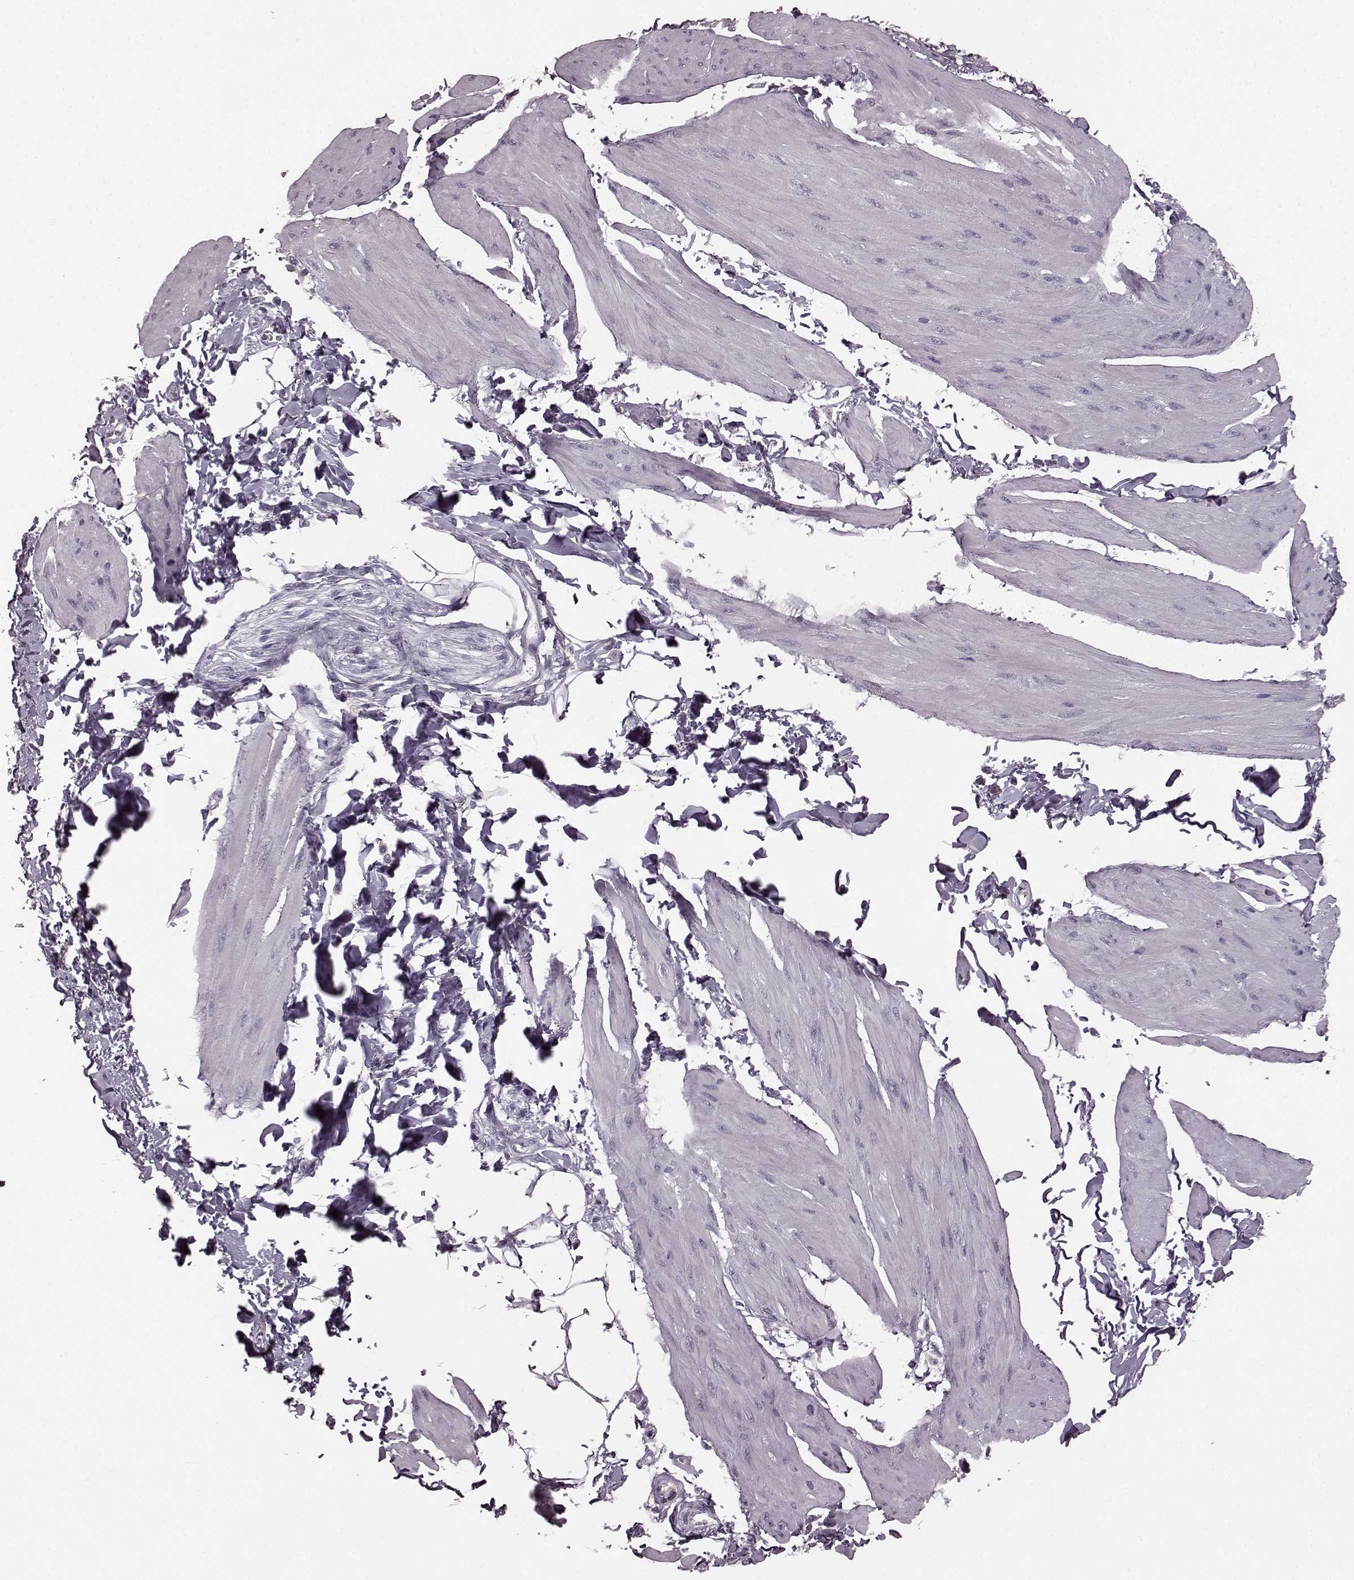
{"staining": {"intensity": "negative", "quantity": "none", "location": "none"}, "tissue": "smooth muscle", "cell_type": "Smooth muscle cells", "image_type": "normal", "snomed": [{"axis": "morphology", "description": "Normal tissue, NOS"}, {"axis": "topography", "description": "Adipose tissue"}, {"axis": "topography", "description": "Smooth muscle"}, {"axis": "topography", "description": "Peripheral nerve tissue"}], "caption": "Immunohistochemistry histopathology image of unremarkable smooth muscle stained for a protein (brown), which exhibits no expression in smooth muscle cells.", "gene": "CD28", "patient": {"sex": "male", "age": 83}}